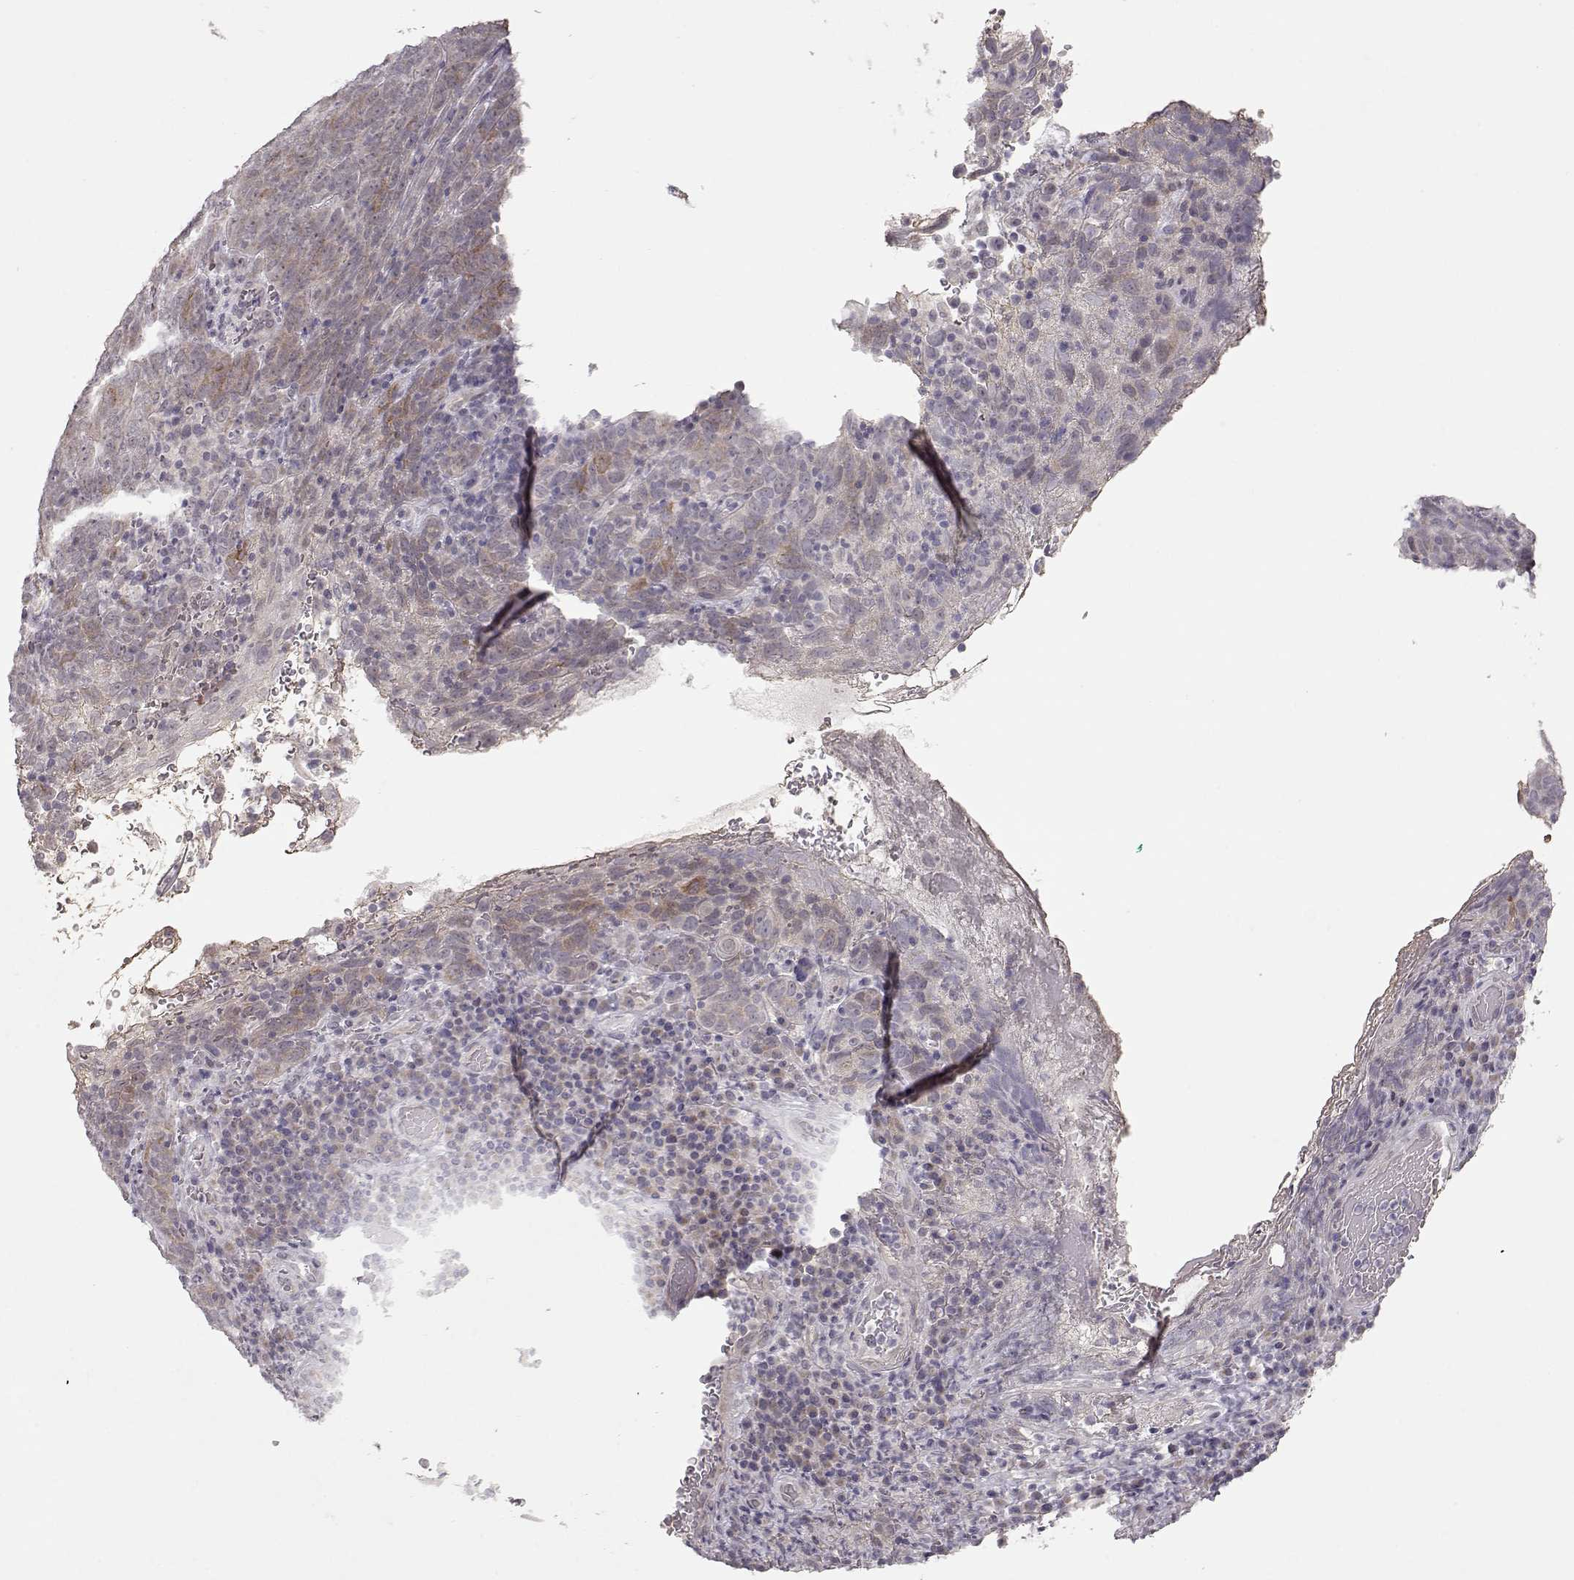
{"staining": {"intensity": "weak", "quantity": "<25%", "location": "cytoplasmic/membranous"}, "tissue": "skin cancer", "cell_type": "Tumor cells", "image_type": "cancer", "snomed": [{"axis": "morphology", "description": "Squamous cell carcinoma, NOS"}, {"axis": "topography", "description": "Skin"}, {"axis": "topography", "description": "Anal"}], "caption": "A high-resolution image shows immunohistochemistry (IHC) staining of skin squamous cell carcinoma, which exhibits no significant positivity in tumor cells.", "gene": "PNMT", "patient": {"sex": "female", "age": 51}}